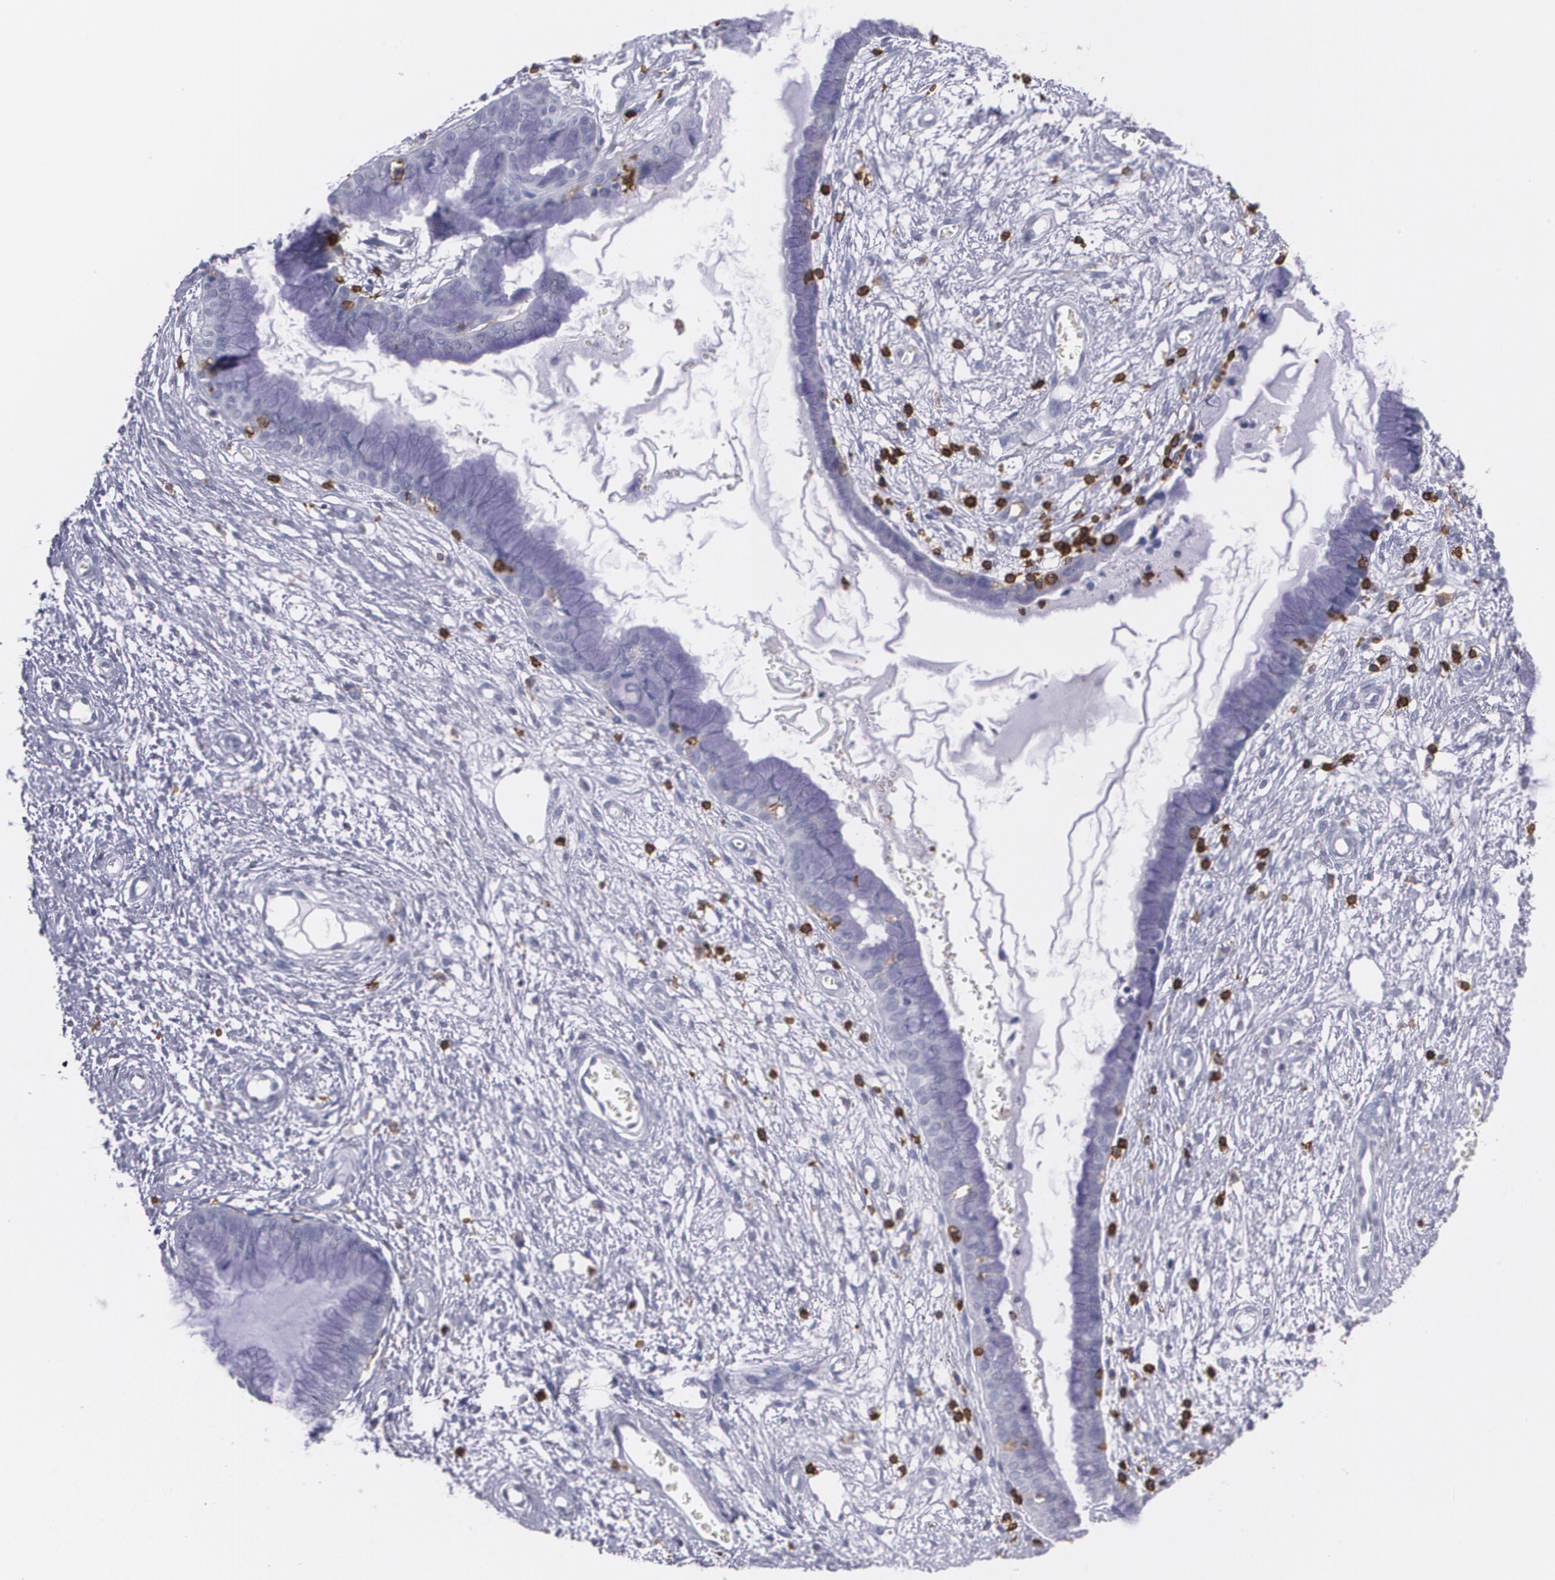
{"staining": {"intensity": "negative", "quantity": "none", "location": "none"}, "tissue": "cervix", "cell_type": "Glandular cells", "image_type": "normal", "snomed": [{"axis": "morphology", "description": "Normal tissue, NOS"}, {"axis": "topography", "description": "Cervix"}], "caption": "IHC of benign cervix displays no staining in glandular cells. (Brightfield microscopy of DAB IHC at high magnification).", "gene": "PTPRC", "patient": {"sex": "female", "age": 55}}